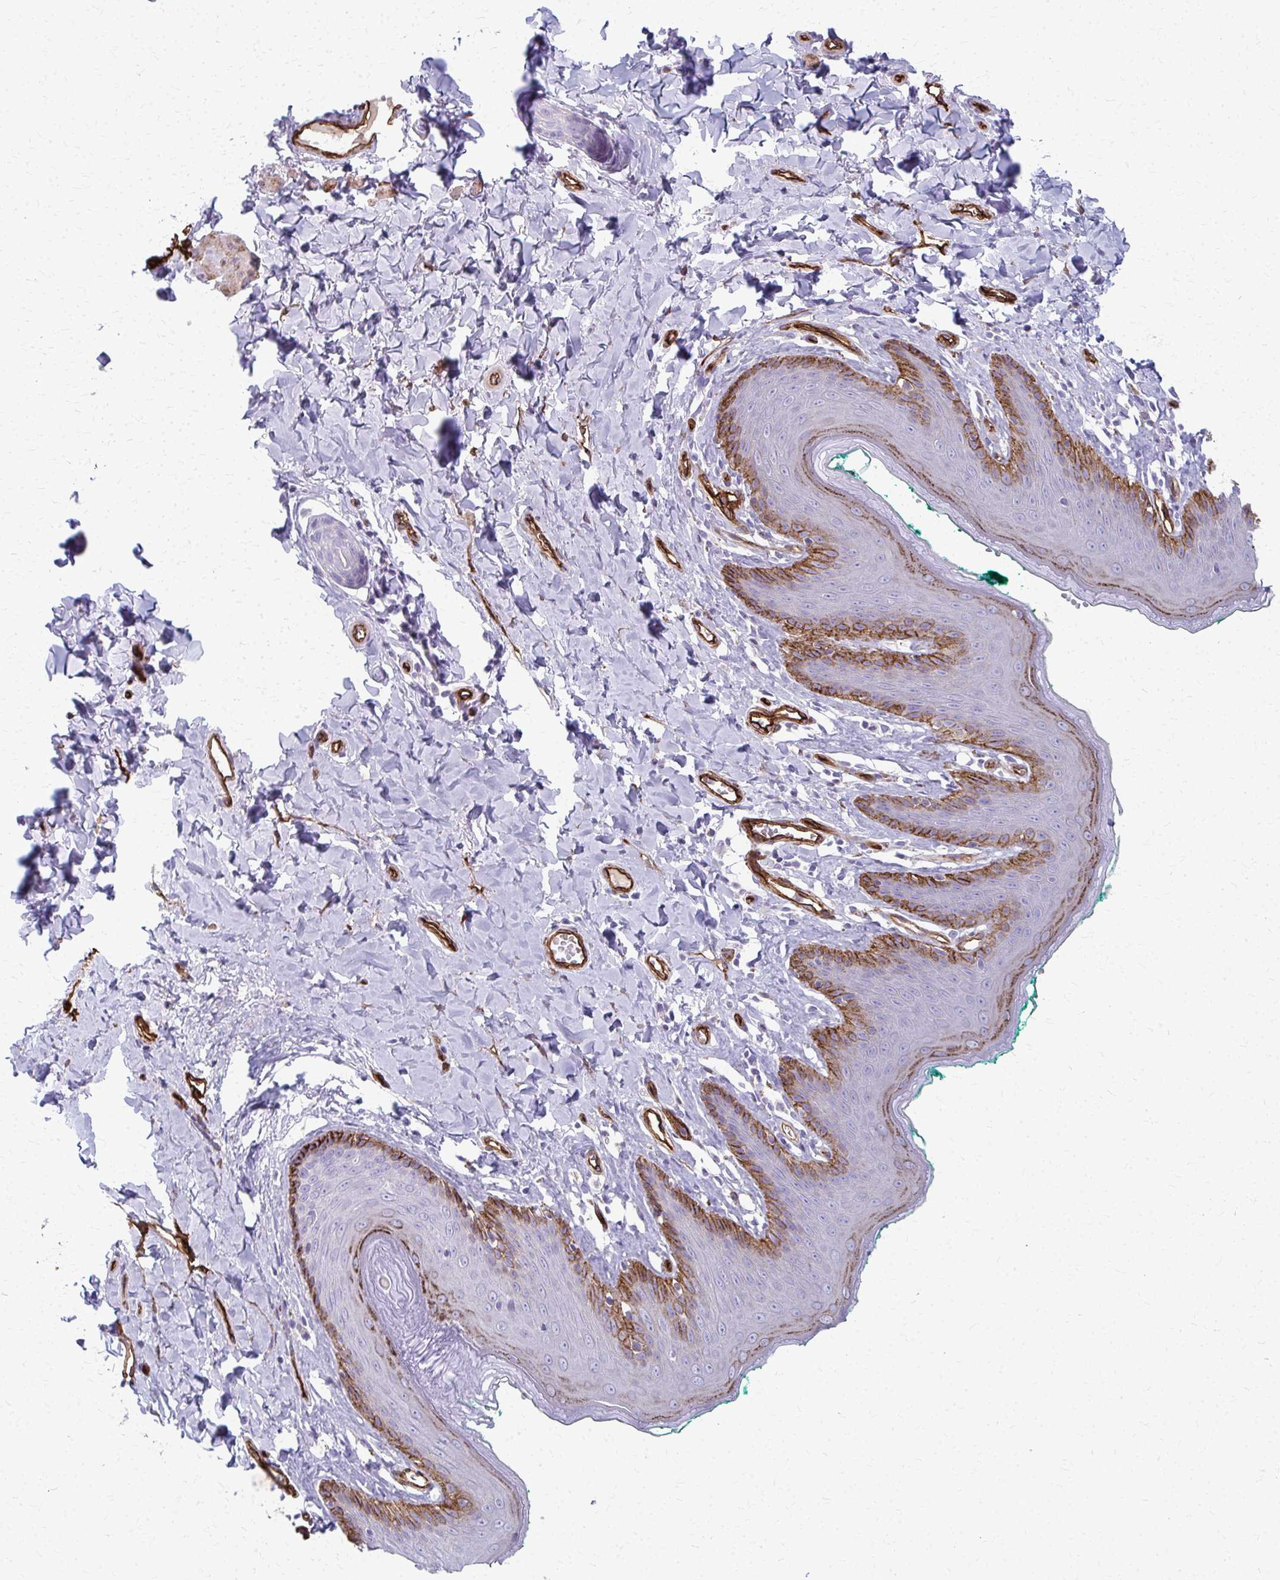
{"staining": {"intensity": "strong", "quantity": "<25%", "location": "cytoplasmic/membranous"}, "tissue": "skin", "cell_type": "Epidermal cells", "image_type": "normal", "snomed": [{"axis": "morphology", "description": "Normal tissue, NOS"}, {"axis": "topography", "description": "Vulva"}, {"axis": "topography", "description": "Peripheral nerve tissue"}], "caption": "Normal skin shows strong cytoplasmic/membranous expression in approximately <25% of epidermal cells, visualized by immunohistochemistry. (Brightfield microscopy of DAB IHC at high magnification).", "gene": "ADIPOQ", "patient": {"sex": "female", "age": 66}}